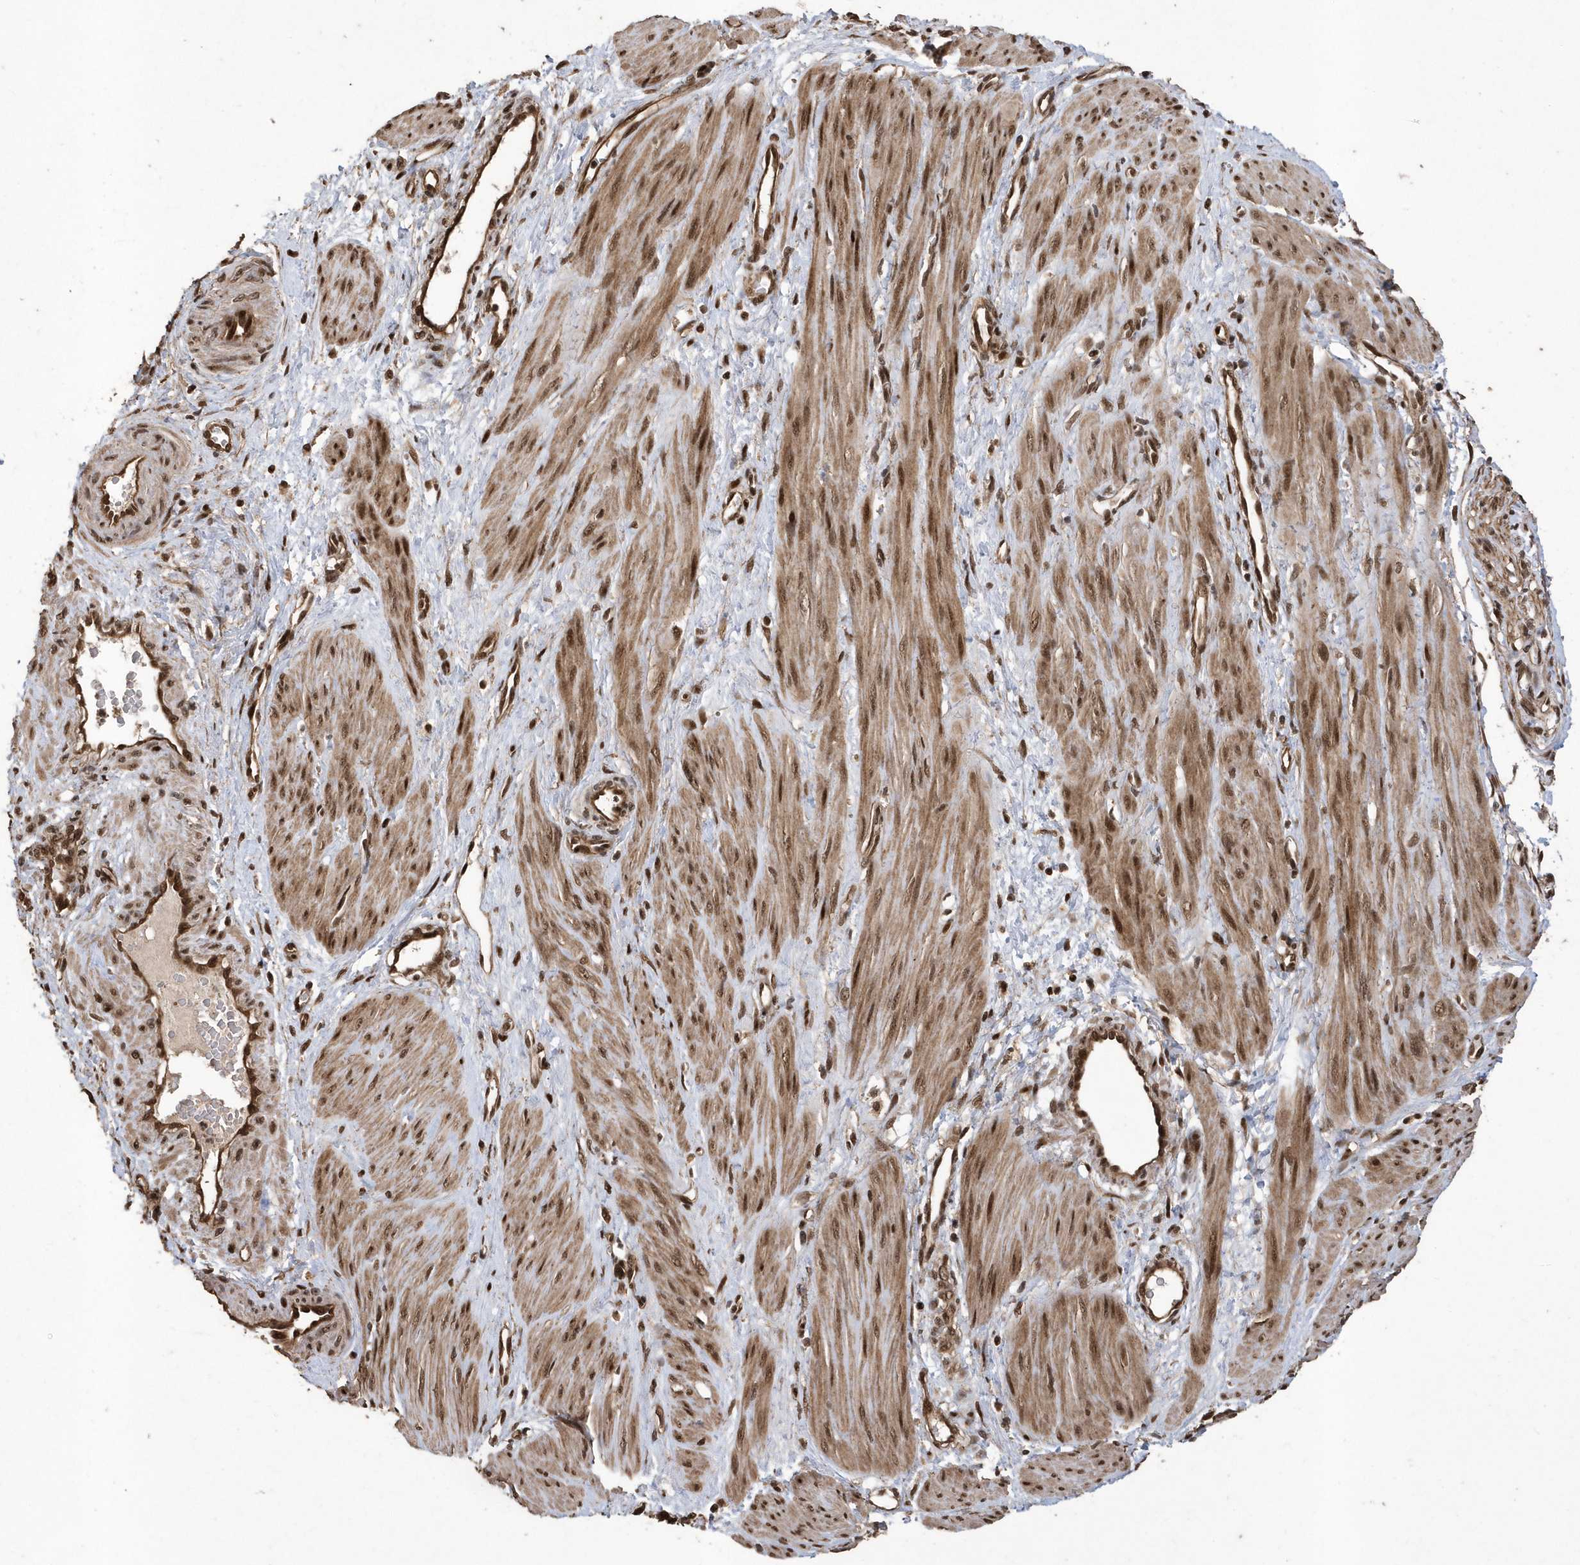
{"staining": {"intensity": "moderate", "quantity": ">75%", "location": "cytoplasmic/membranous,nuclear"}, "tissue": "smooth muscle", "cell_type": "Smooth muscle cells", "image_type": "normal", "snomed": [{"axis": "morphology", "description": "Normal tissue, NOS"}, {"axis": "topography", "description": "Endometrium"}], "caption": "Smooth muscle cells display medium levels of moderate cytoplasmic/membranous,nuclear expression in approximately >75% of cells in benign human smooth muscle. (Stains: DAB (3,3'-diaminobenzidine) in brown, nuclei in blue, Microscopy: brightfield microscopy at high magnification).", "gene": "INTS12", "patient": {"sex": "female", "age": 33}}